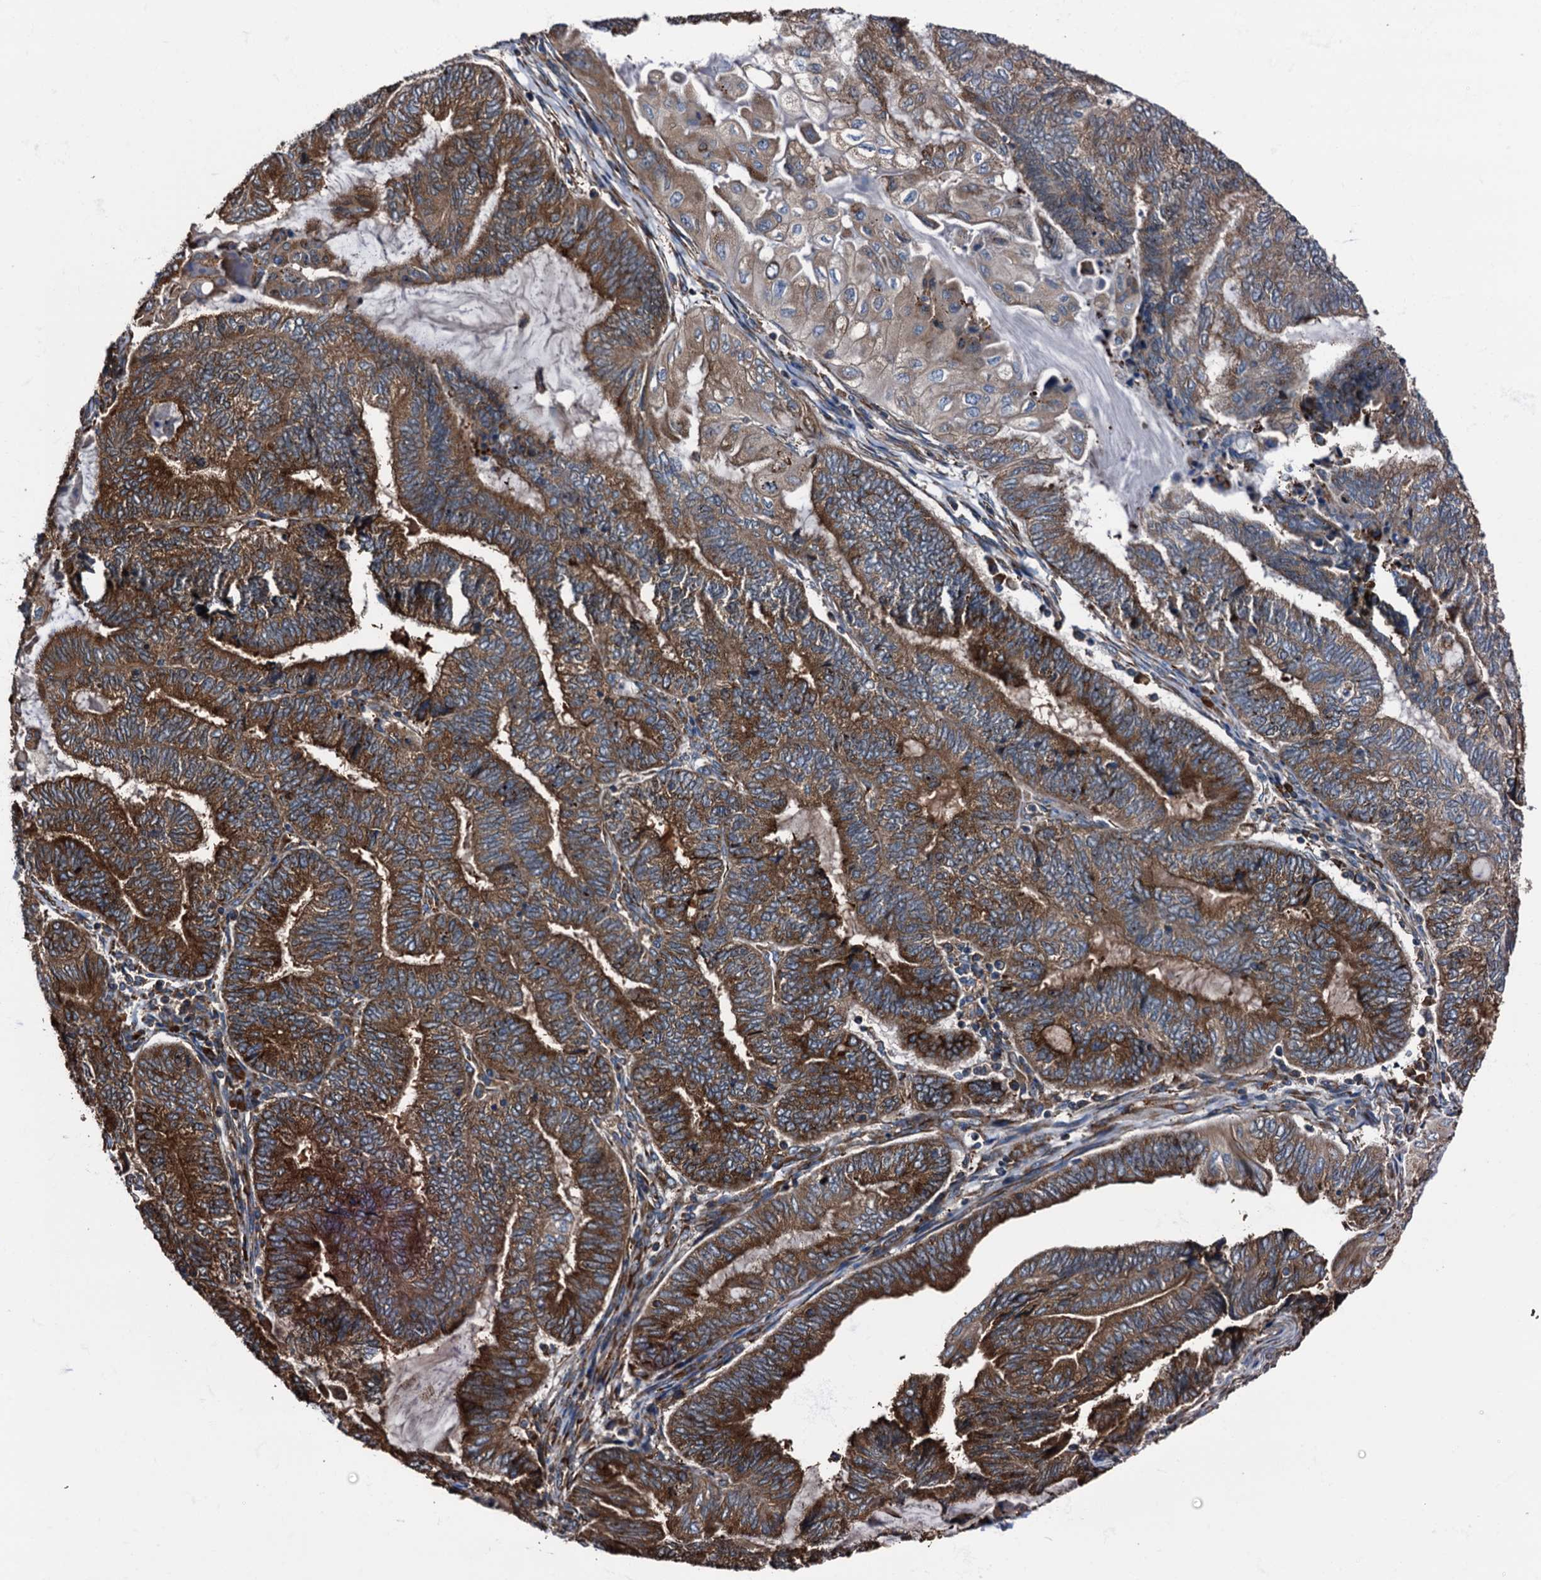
{"staining": {"intensity": "strong", "quantity": ">75%", "location": "cytoplasmic/membranous"}, "tissue": "endometrial cancer", "cell_type": "Tumor cells", "image_type": "cancer", "snomed": [{"axis": "morphology", "description": "Adenocarcinoma, NOS"}, {"axis": "topography", "description": "Uterus"}, {"axis": "topography", "description": "Endometrium"}], "caption": "Immunohistochemistry (IHC) (DAB) staining of endometrial adenocarcinoma displays strong cytoplasmic/membranous protein staining in approximately >75% of tumor cells.", "gene": "ATP2C1", "patient": {"sex": "female", "age": 70}}